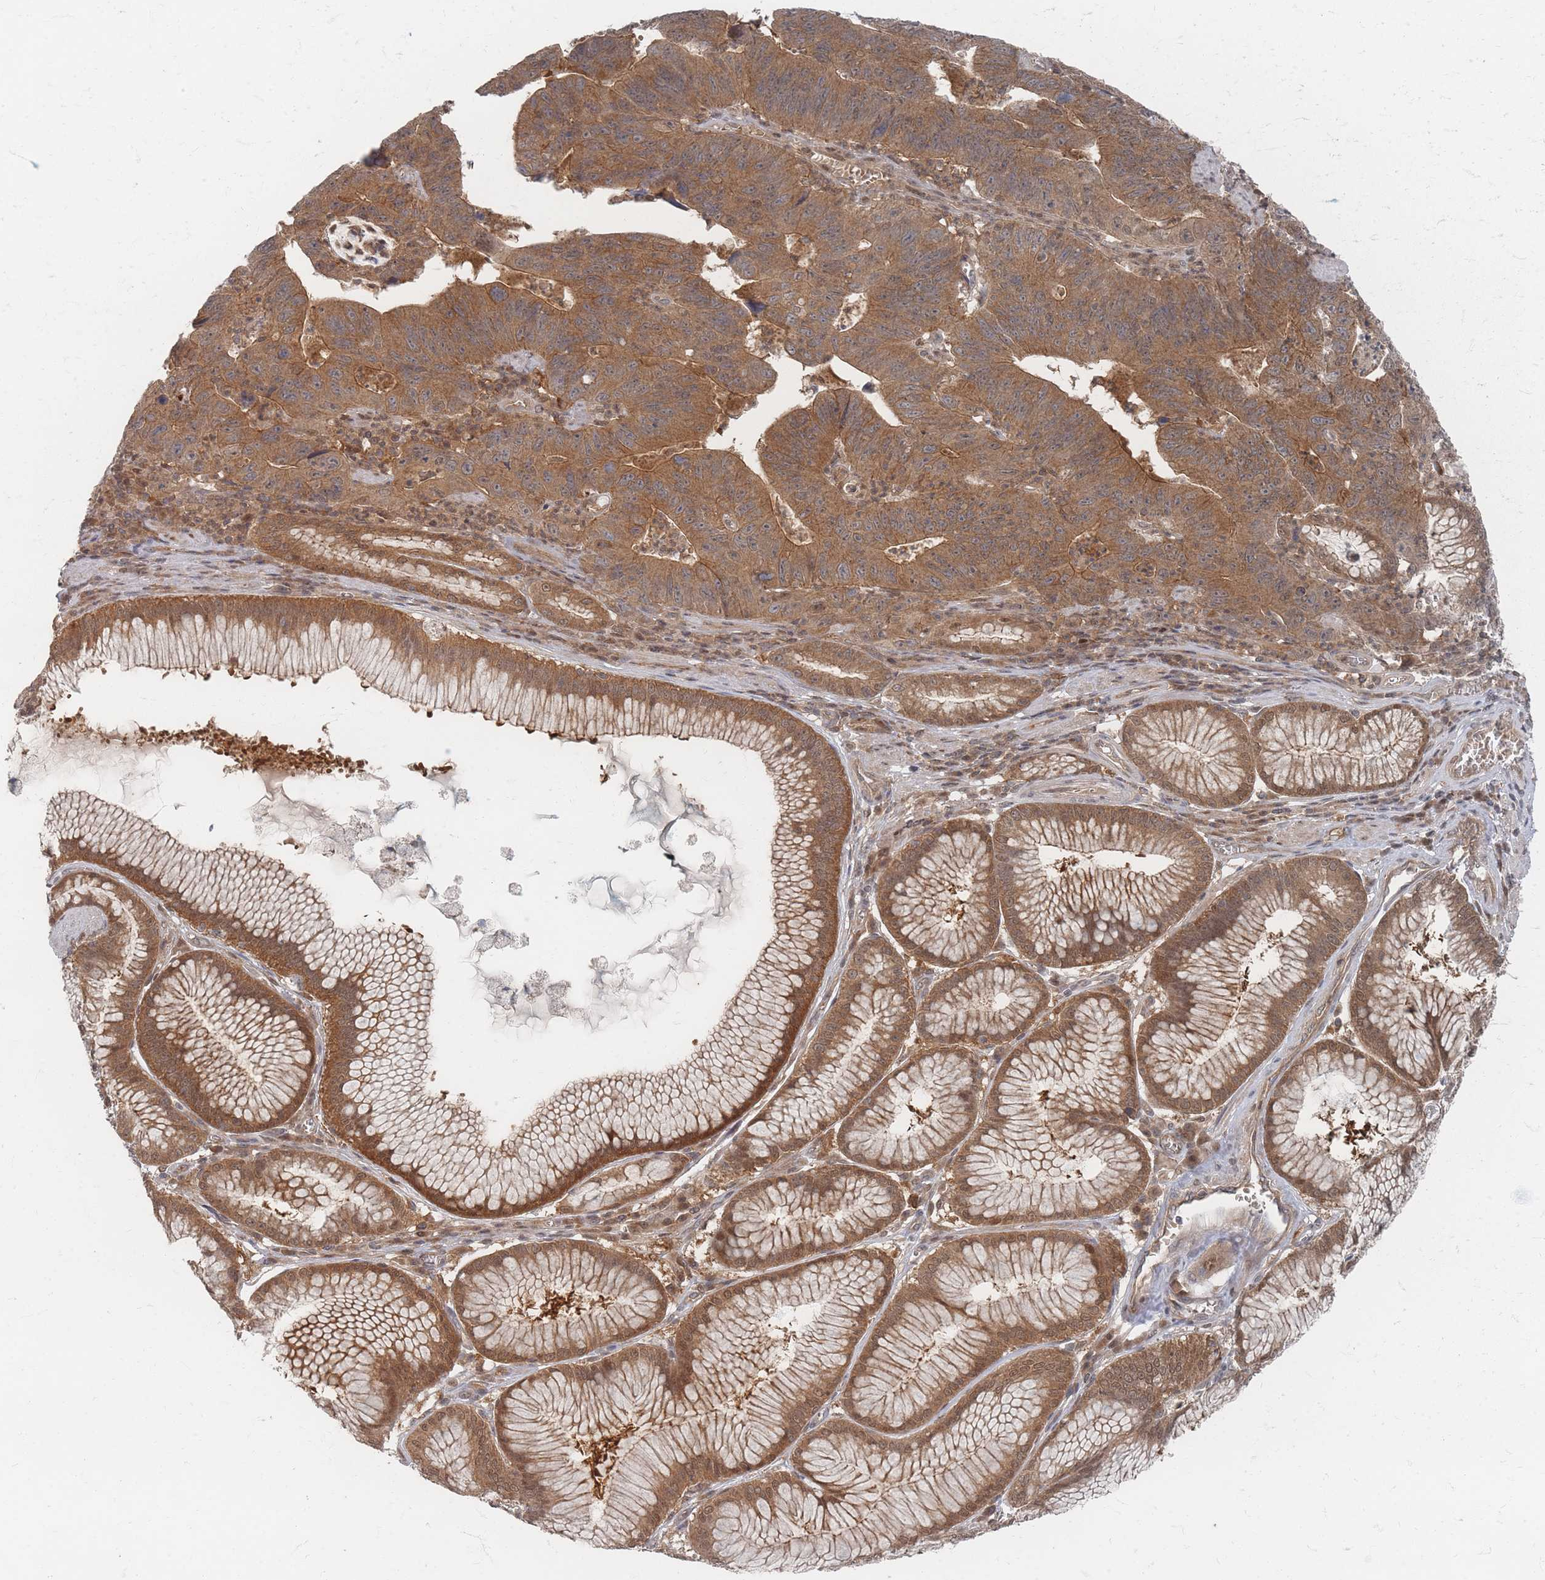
{"staining": {"intensity": "moderate", "quantity": ">75%", "location": "cytoplasmic/membranous"}, "tissue": "stomach cancer", "cell_type": "Tumor cells", "image_type": "cancer", "snomed": [{"axis": "morphology", "description": "Adenocarcinoma, NOS"}, {"axis": "topography", "description": "Stomach"}], "caption": "This is a histology image of immunohistochemistry staining of adenocarcinoma (stomach), which shows moderate positivity in the cytoplasmic/membranous of tumor cells.", "gene": "PSMD9", "patient": {"sex": "male", "age": 59}}